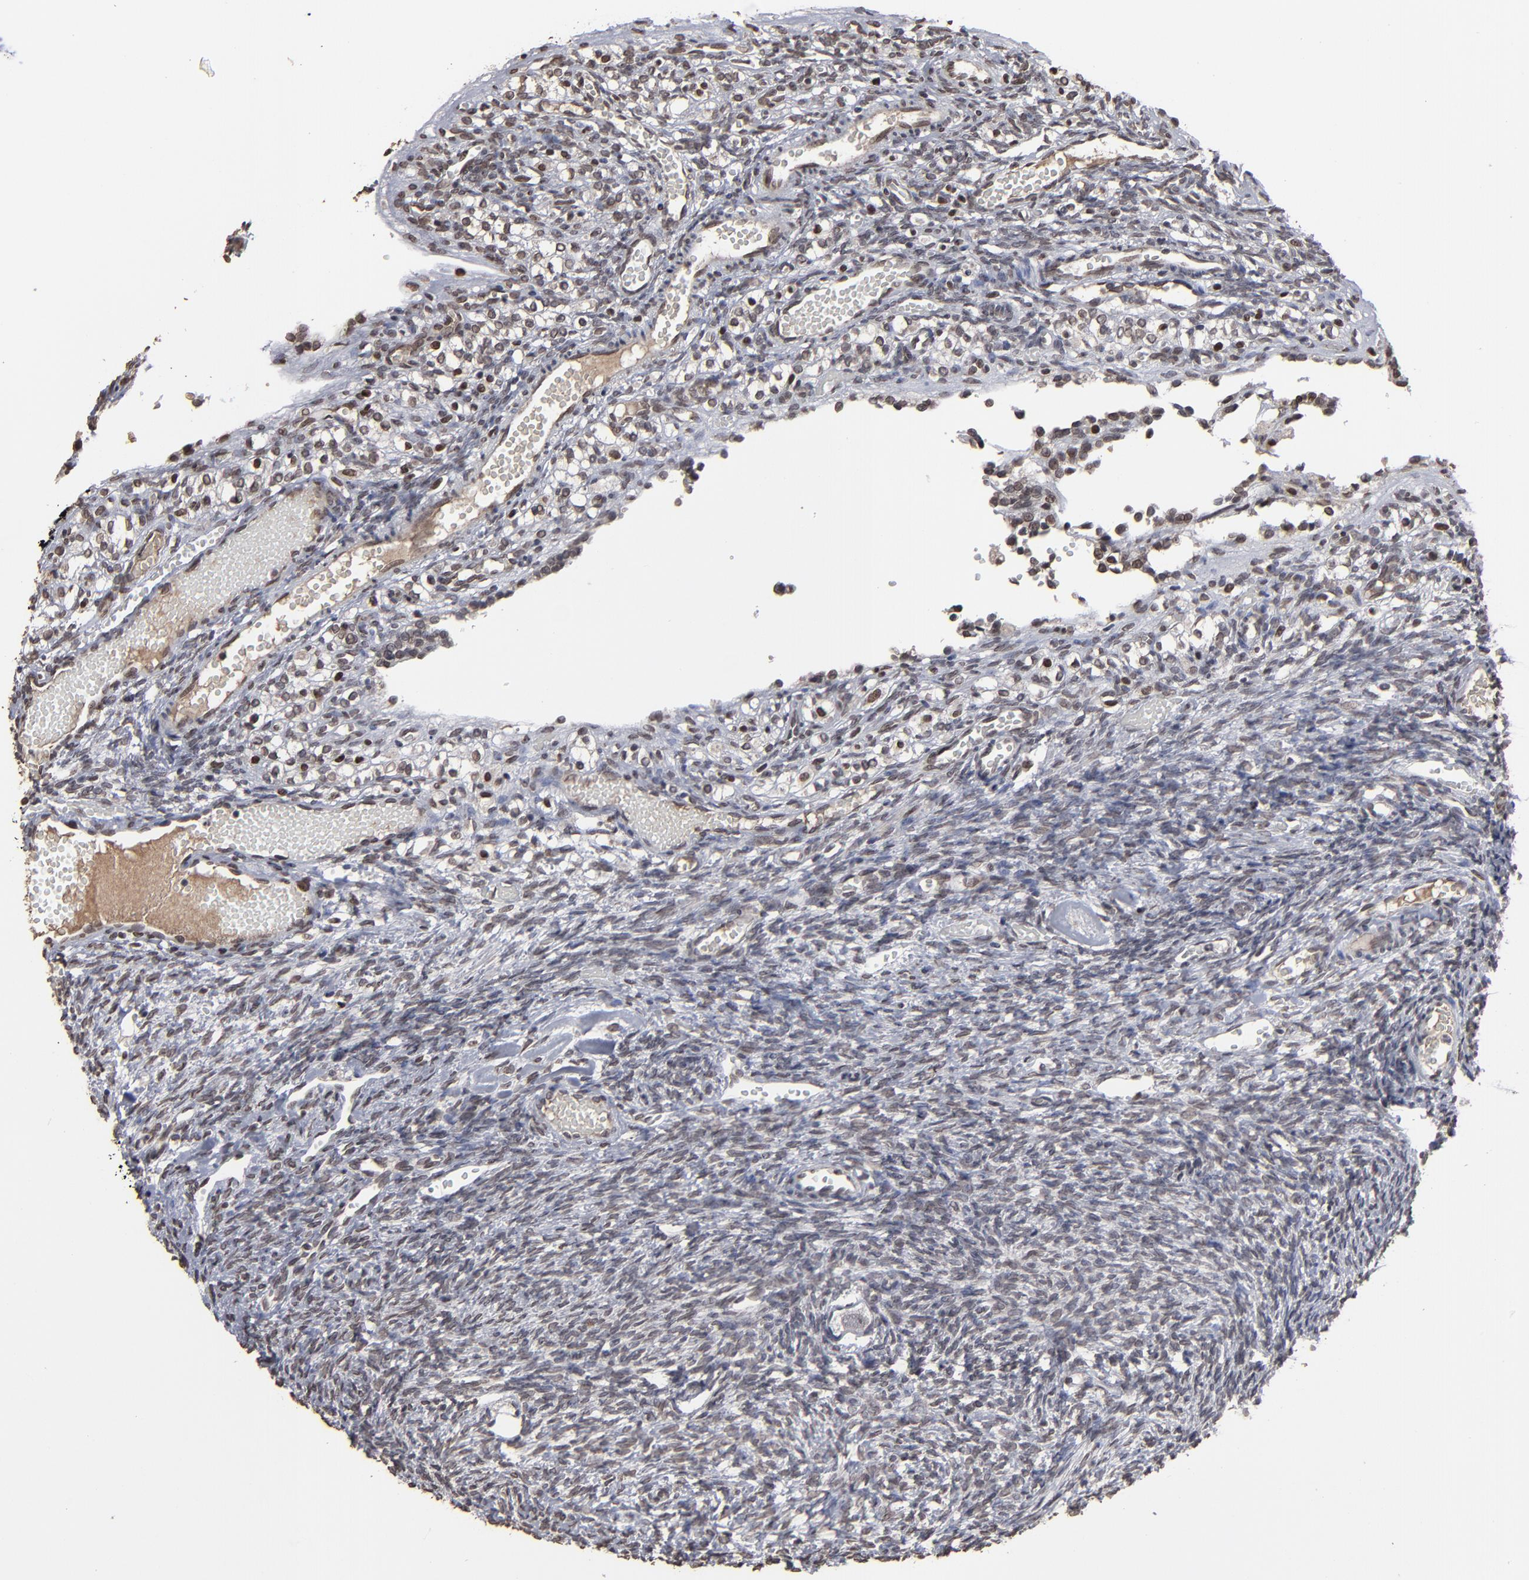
{"staining": {"intensity": "negative", "quantity": "none", "location": "none"}, "tissue": "ovary", "cell_type": "Follicle cells", "image_type": "normal", "snomed": [{"axis": "morphology", "description": "Normal tissue, NOS"}, {"axis": "topography", "description": "Ovary"}], "caption": "DAB immunohistochemical staining of benign human ovary shows no significant staining in follicle cells.", "gene": "BAZ1A", "patient": {"sex": "female", "age": 35}}